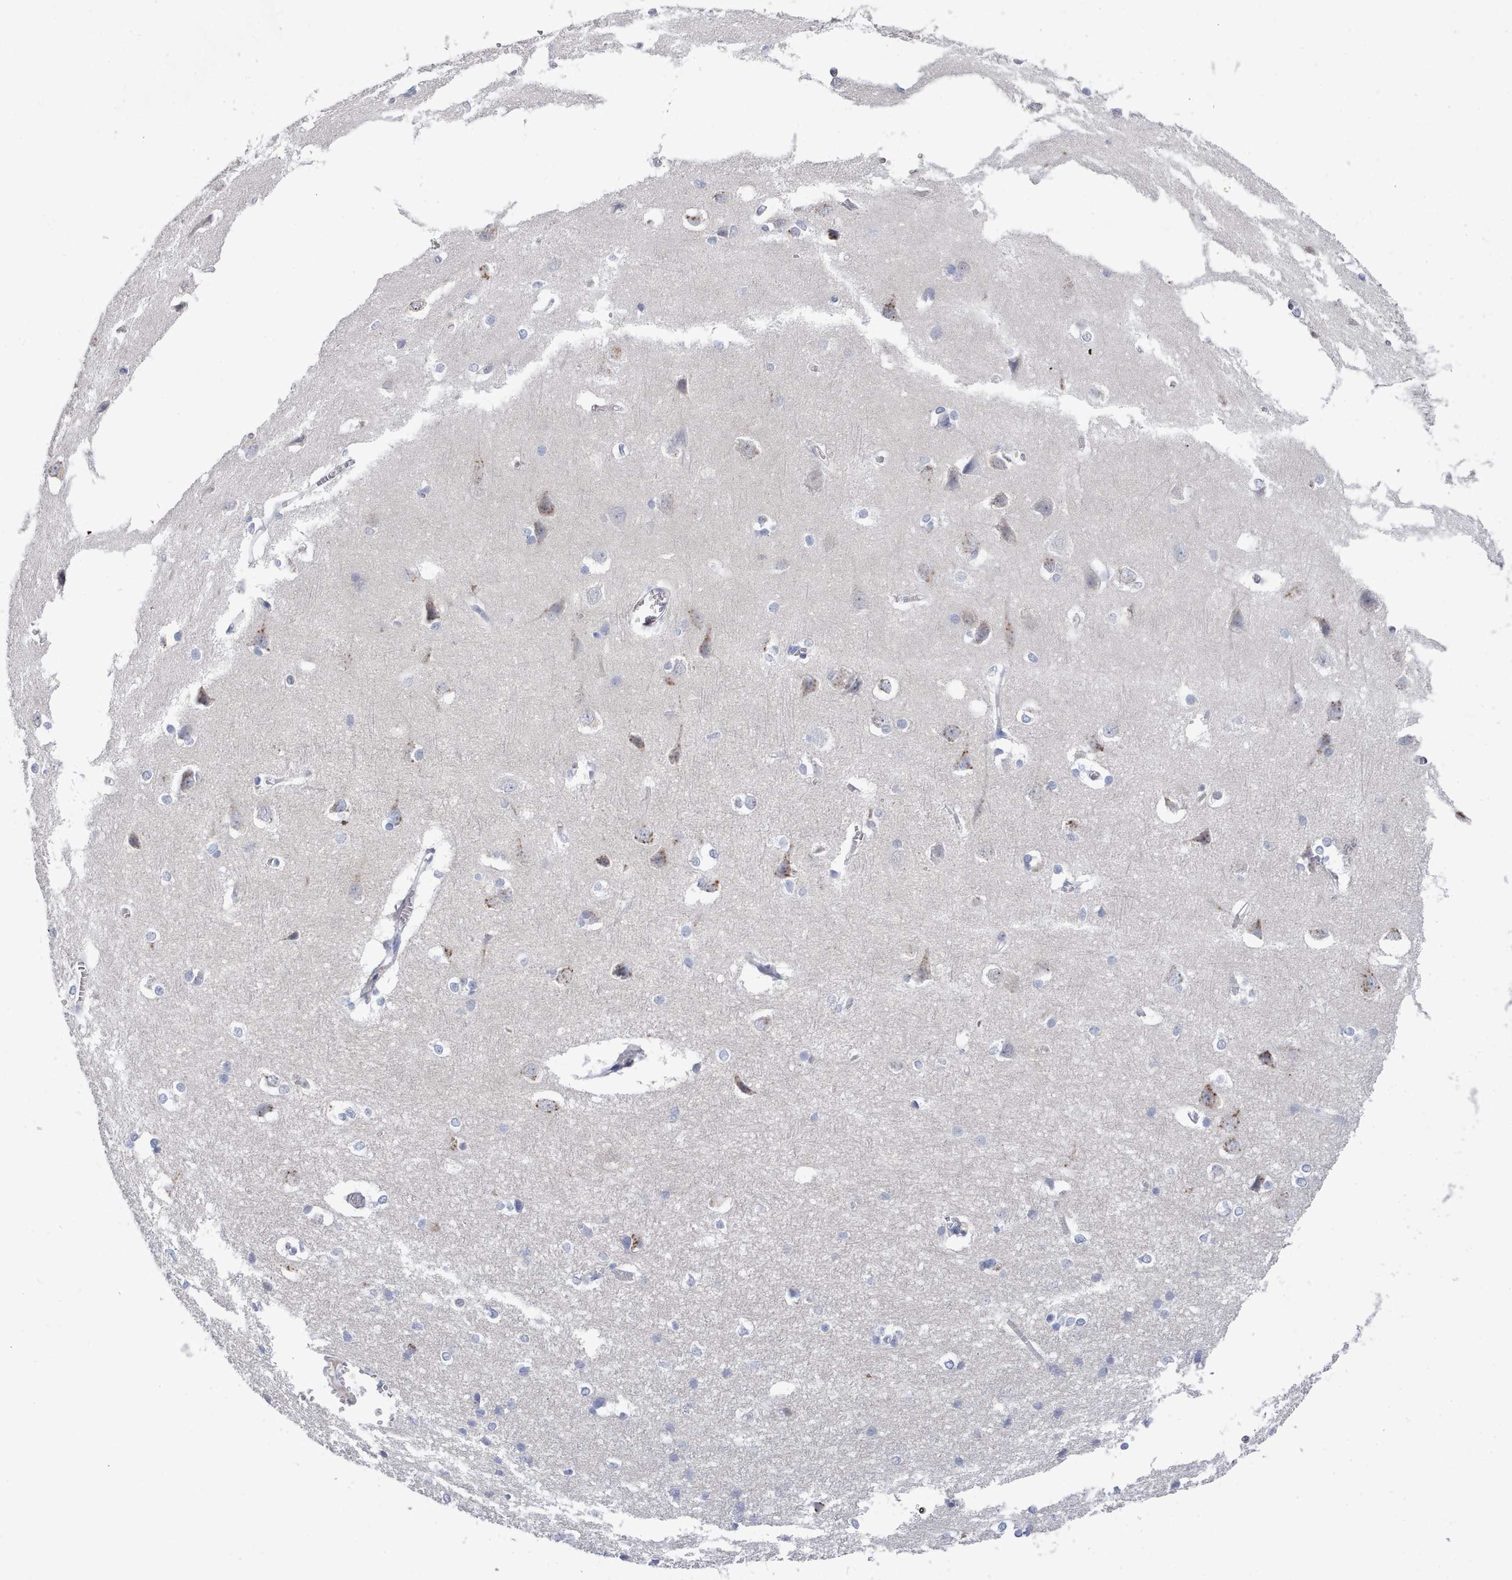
{"staining": {"intensity": "negative", "quantity": "none", "location": "none"}, "tissue": "cerebral cortex", "cell_type": "Endothelial cells", "image_type": "normal", "snomed": [{"axis": "morphology", "description": "Normal tissue, NOS"}, {"axis": "topography", "description": "Cerebral cortex"}], "caption": "This is an immunohistochemistry micrograph of normal human cerebral cortex. There is no positivity in endothelial cells.", "gene": "ENSG00000285188", "patient": {"sex": "male", "age": 37}}